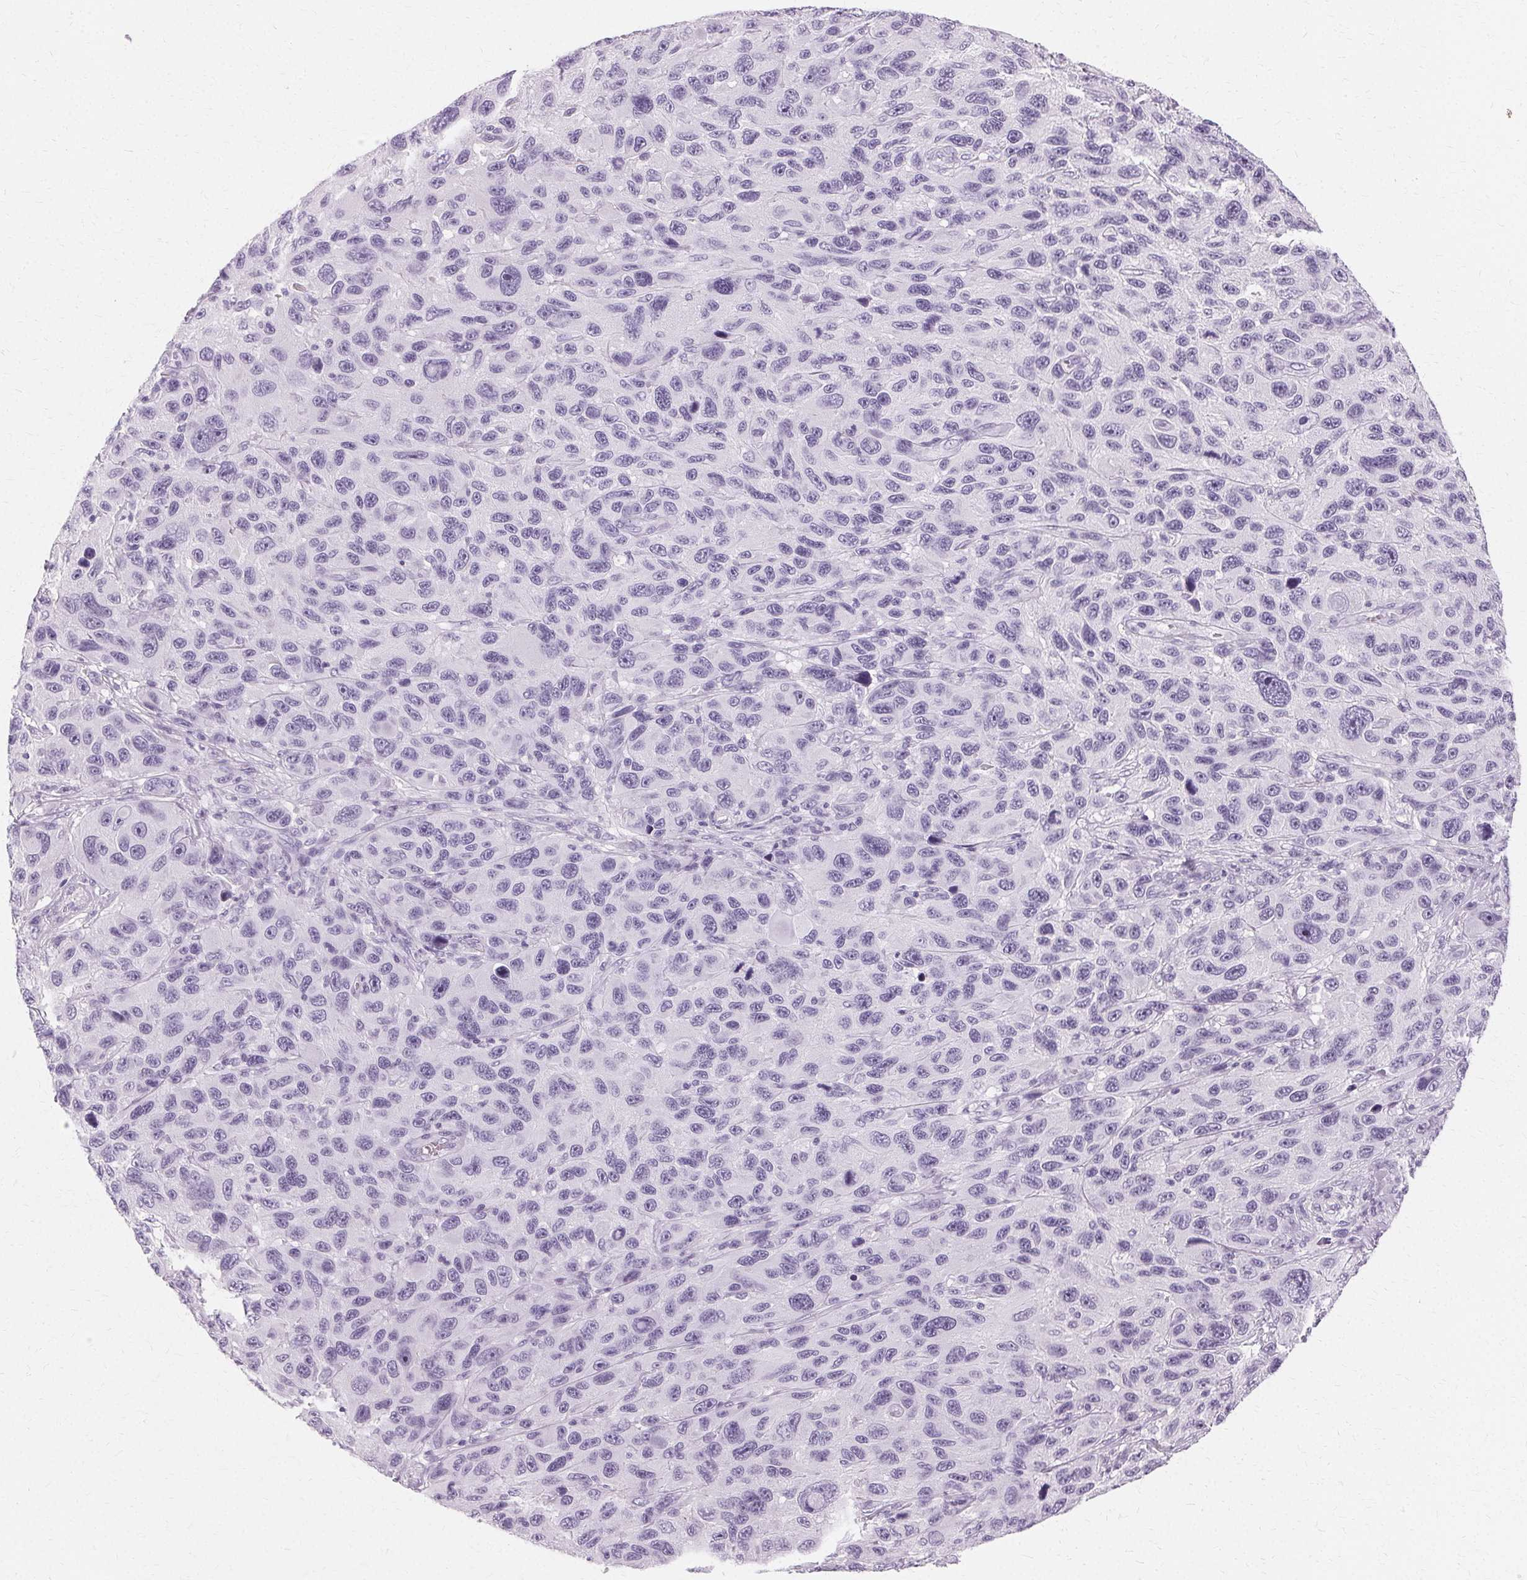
{"staining": {"intensity": "negative", "quantity": "none", "location": "none"}, "tissue": "melanoma", "cell_type": "Tumor cells", "image_type": "cancer", "snomed": [{"axis": "morphology", "description": "Malignant melanoma, NOS"}, {"axis": "topography", "description": "Skin"}], "caption": "DAB (3,3'-diaminobenzidine) immunohistochemical staining of human malignant melanoma shows no significant staining in tumor cells.", "gene": "KRT6C", "patient": {"sex": "male", "age": 53}}